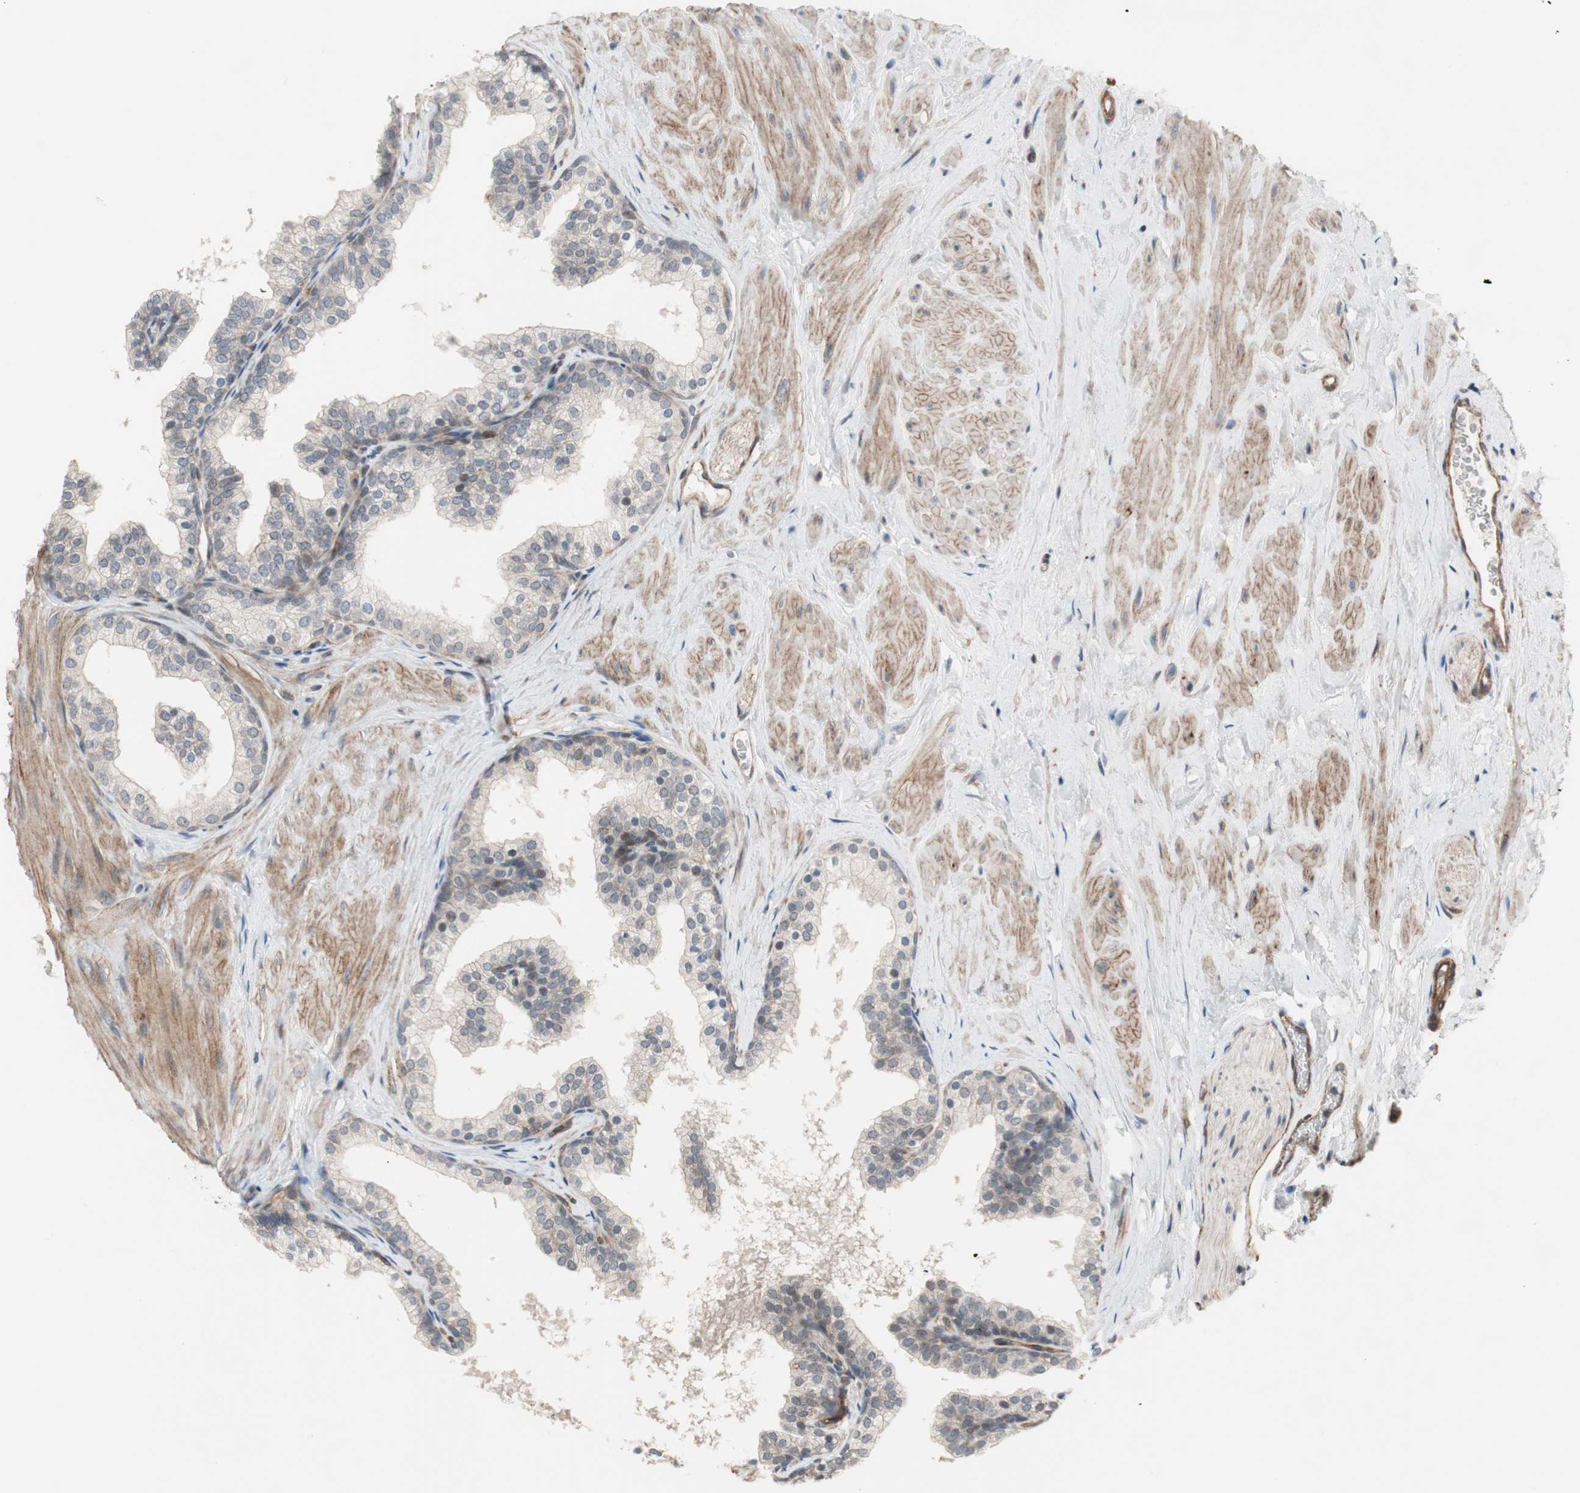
{"staining": {"intensity": "negative", "quantity": "none", "location": "none"}, "tissue": "prostate", "cell_type": "Glandular cells", "image_type": "normal", "snomed": [{"axis": "morphology", "description": "Normal tissue, NOS"}, {"axis": "topography", "description": "Prostate"}], "caption": "This is an immunohistochemistry micrograph of normal prostate. There is no staining in glandular cells.", "gene": "GRHL1", "patient": {"sex": "male", "age": 60}}